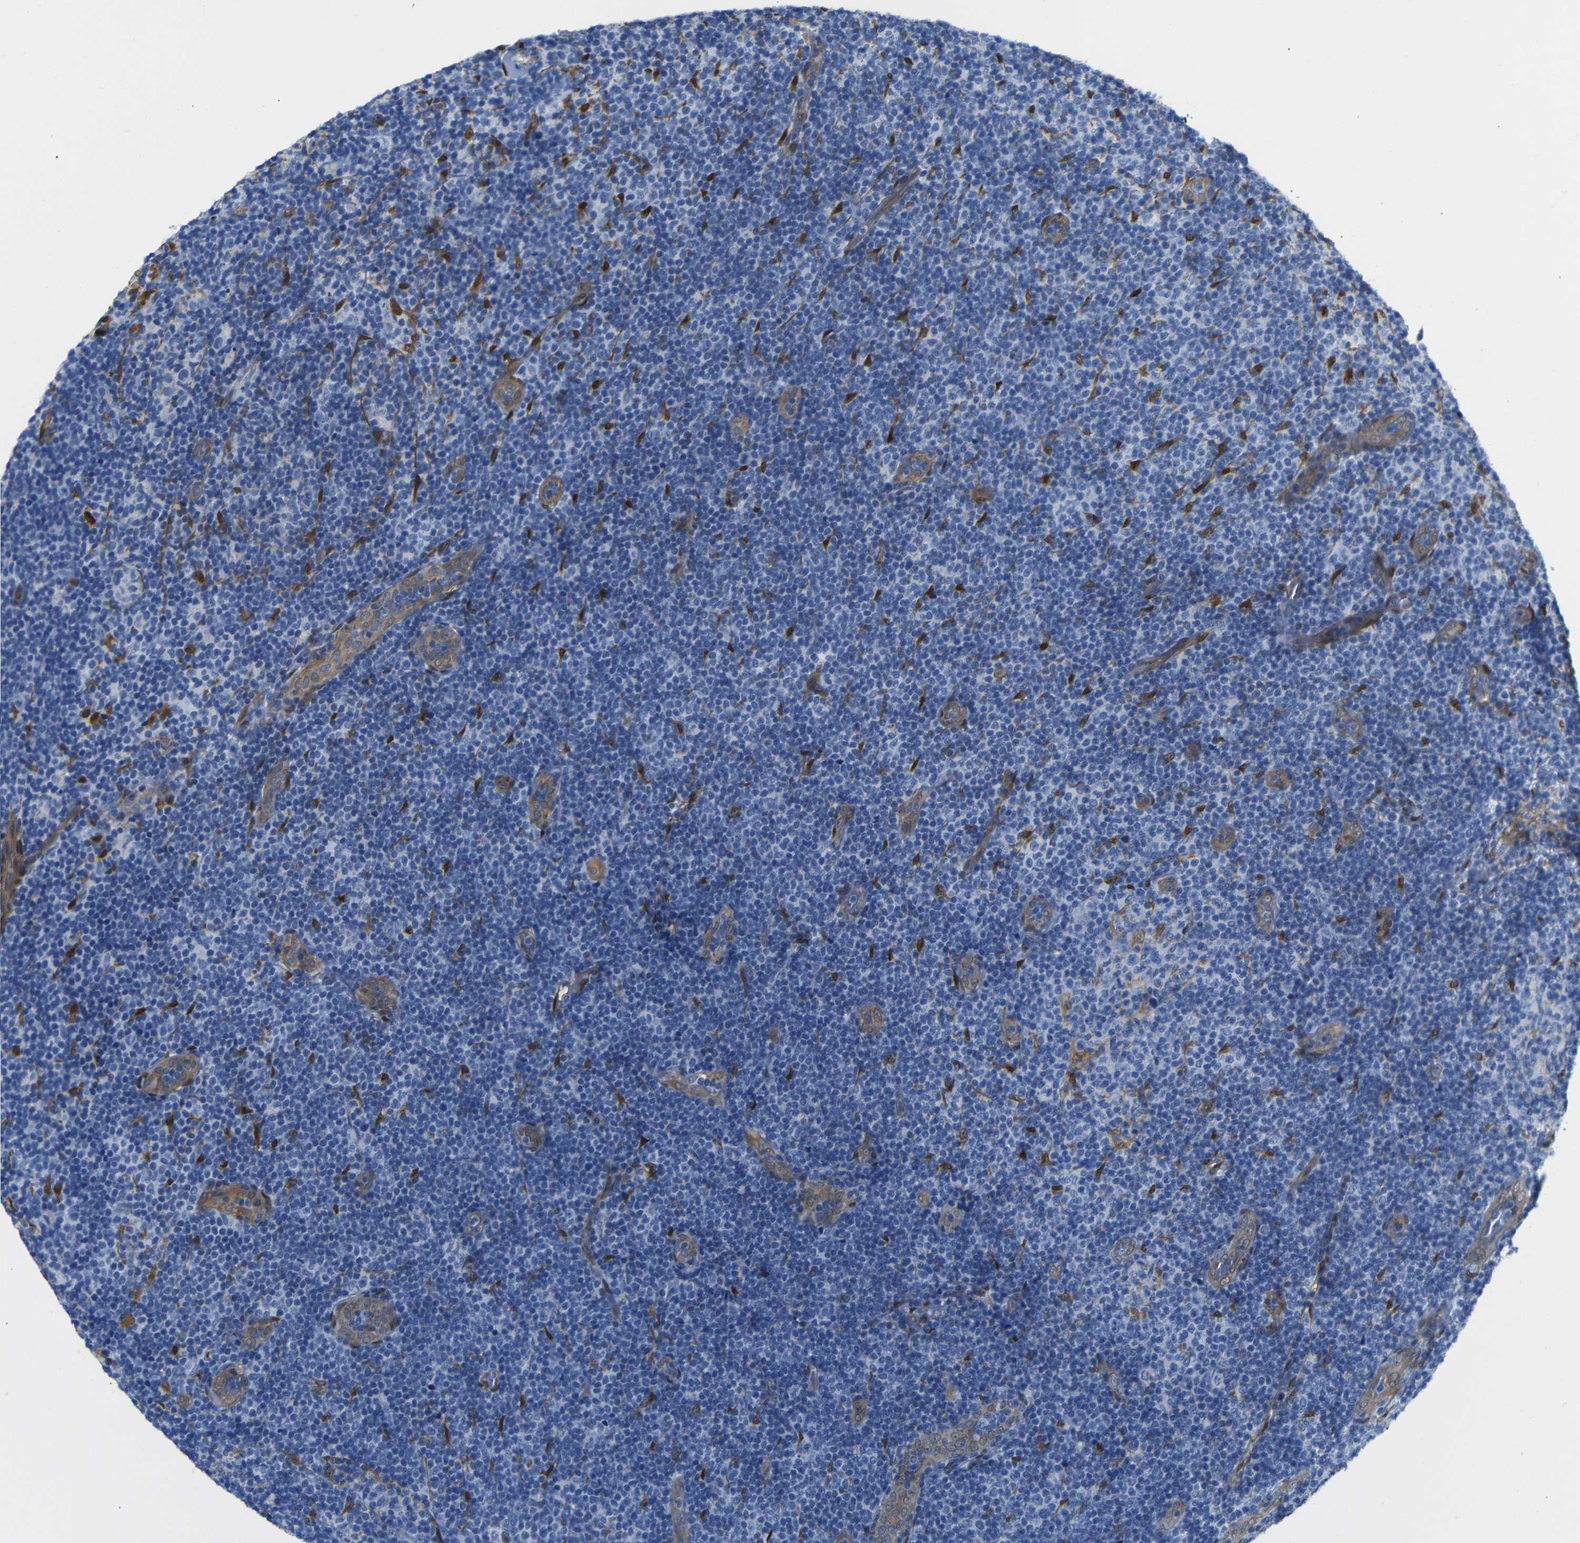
{"staining": {"intensity": "negative", "quantity": "none", "location": "none"}, "tissue": "lymphoma", "cell_type": "Tumor cells", "image_type": "cancer", "snomed": [{"axis": "morphology", "description": "Malignant lymphoma, non-Hodgkin's type, Low grade"}, {"axis": "topography", "description": "Lymph node"}], "caption": "Low-grade malignant lymphoma, non-Hodgkin's type was stained to show a protein in brown. There is no significant positivity in tumor cells.", "gene": "YAP1", "patient": {"sex": "male", "age": 83}}